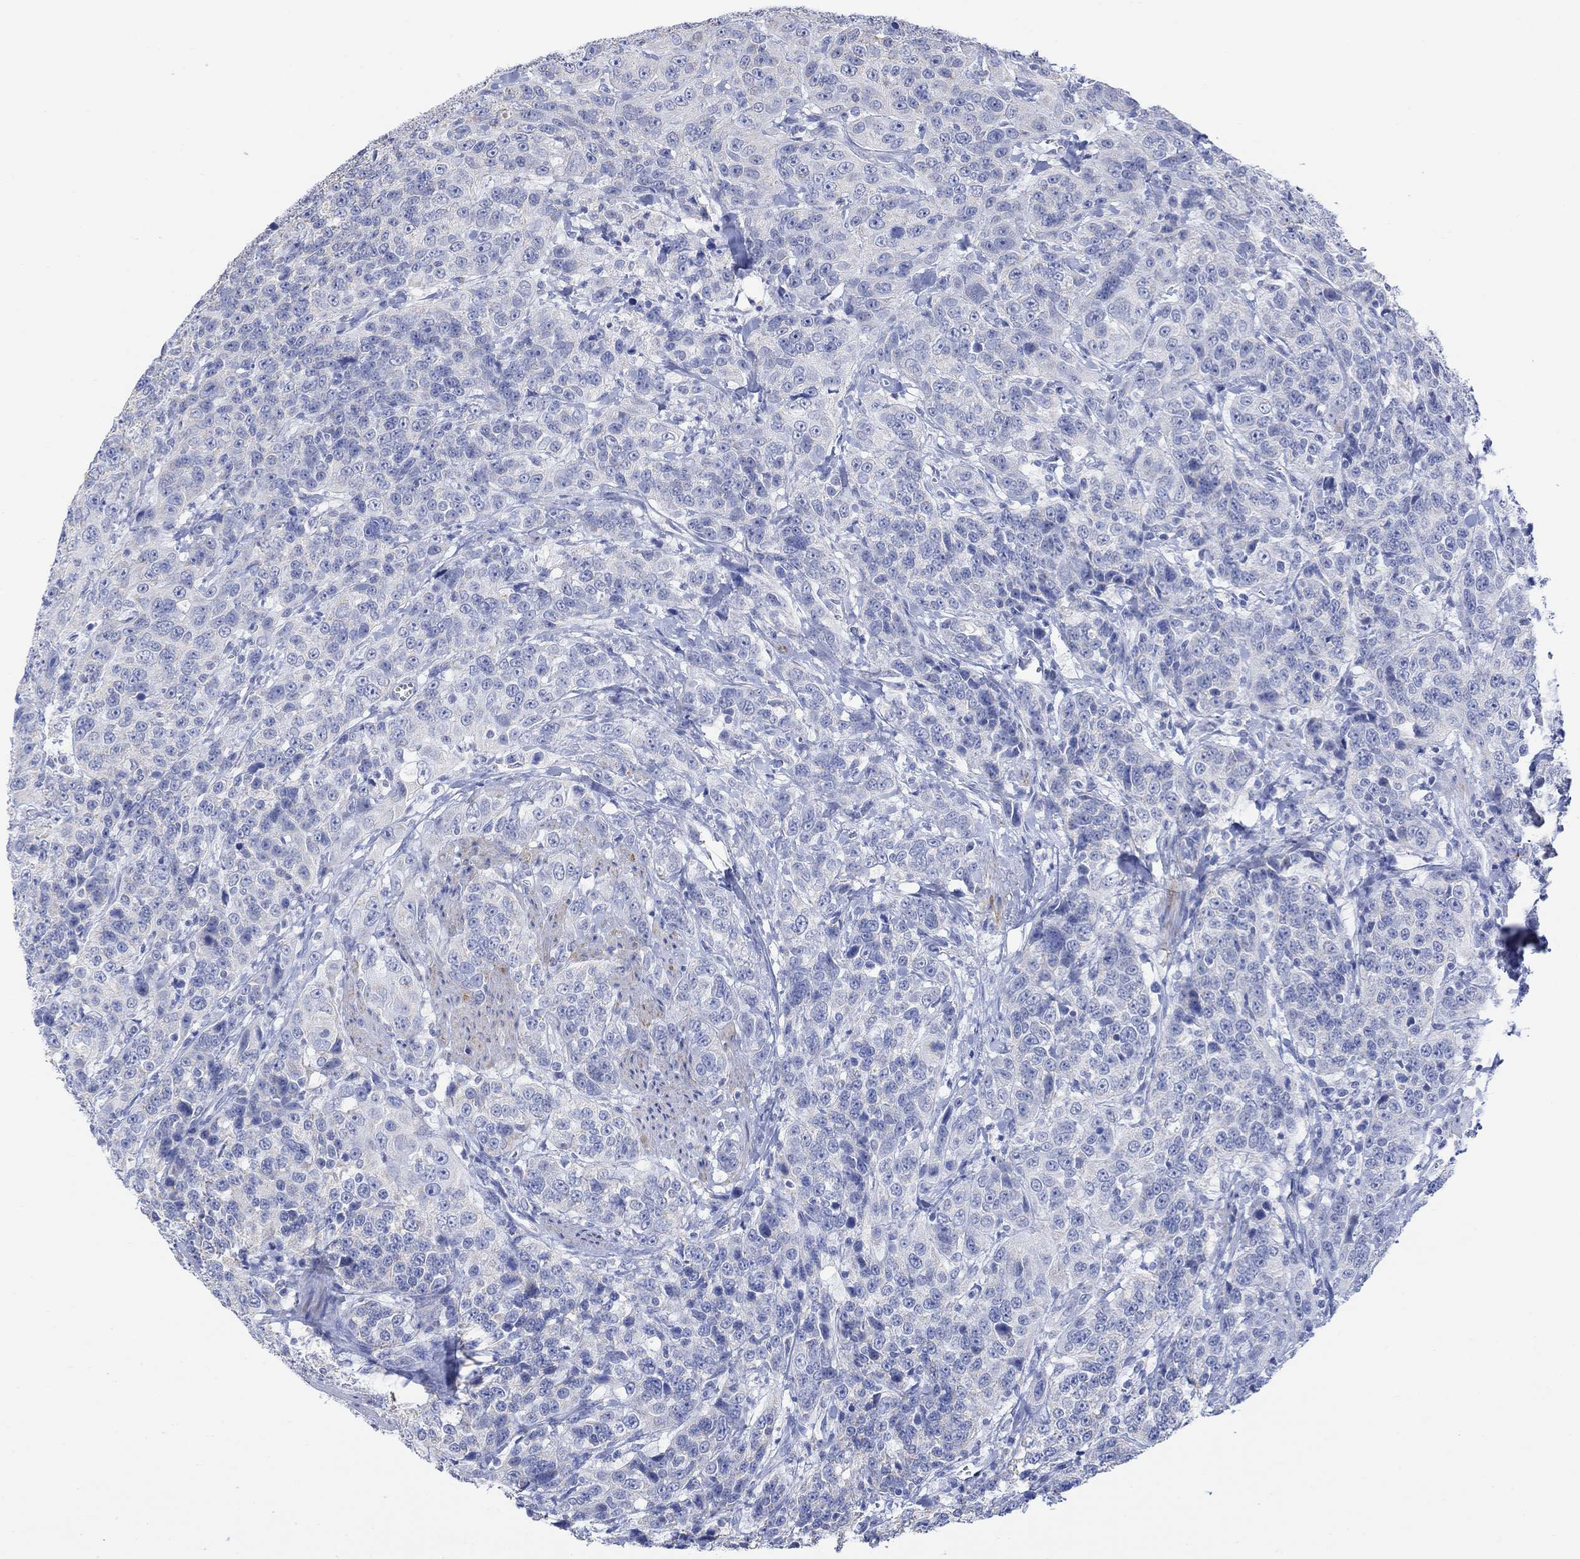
{"staining": {"intensity": "negative", "quantity": "none", "location": "none"}, "tissue": "urothelial cancer", "cell_type": "Tumor cells", "image_type": "cancer", "snomed": [{"axis": "morphology", "description": "Urothelial carcinoma, NOS"}, {"axis": "morphology", "description": "Urothelial carcinoma, High grade"}, {"axis": "topography", "description": "Urinary bladder"}], "caption": "The IHC image has no significant staining in tumor cells of high-grade urothelial carcinoma tissue.", "gene": "SYT12", "patient": {"sex": "female", "age": 73}}